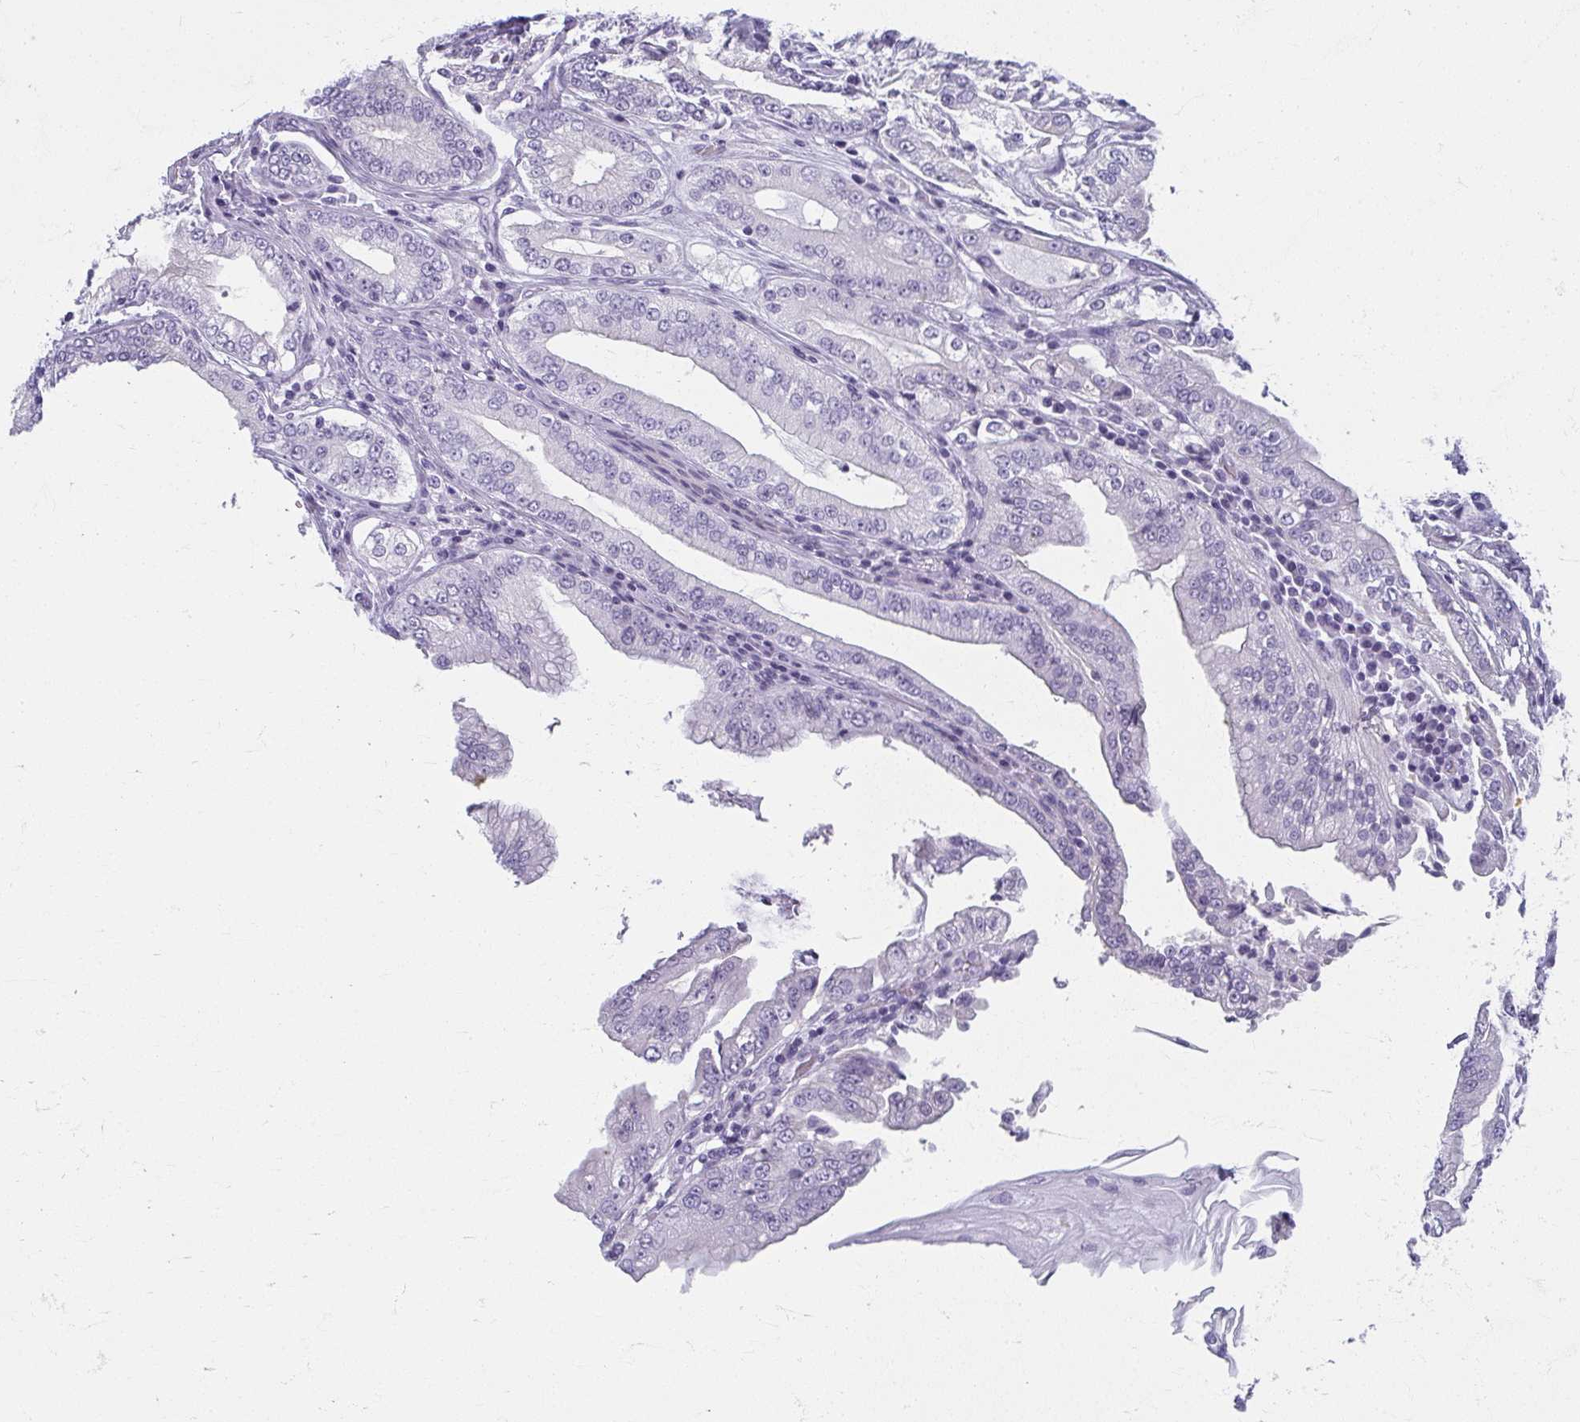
{"staining": {"intensity": "negative", "quantity": "none", "location": "none"}, "tissue": "stomach cancer", "cell_type": "Tumor cells", "image_type": "cancer", "snomed": [{"axis": "morphology", "description": "Adenocarcinoma, NOS"}, {"axis": "topography", "description": "Stomach, upper"}], "caption": "Immunohistochemistry (IHC) photomicrograph of stomach cancer (adenocarcinoma) stained for a protein (brown), which displays no positivity in tumor cells.", "gene": "MOBP", "patient": {"sex": "female", "age": 74}}